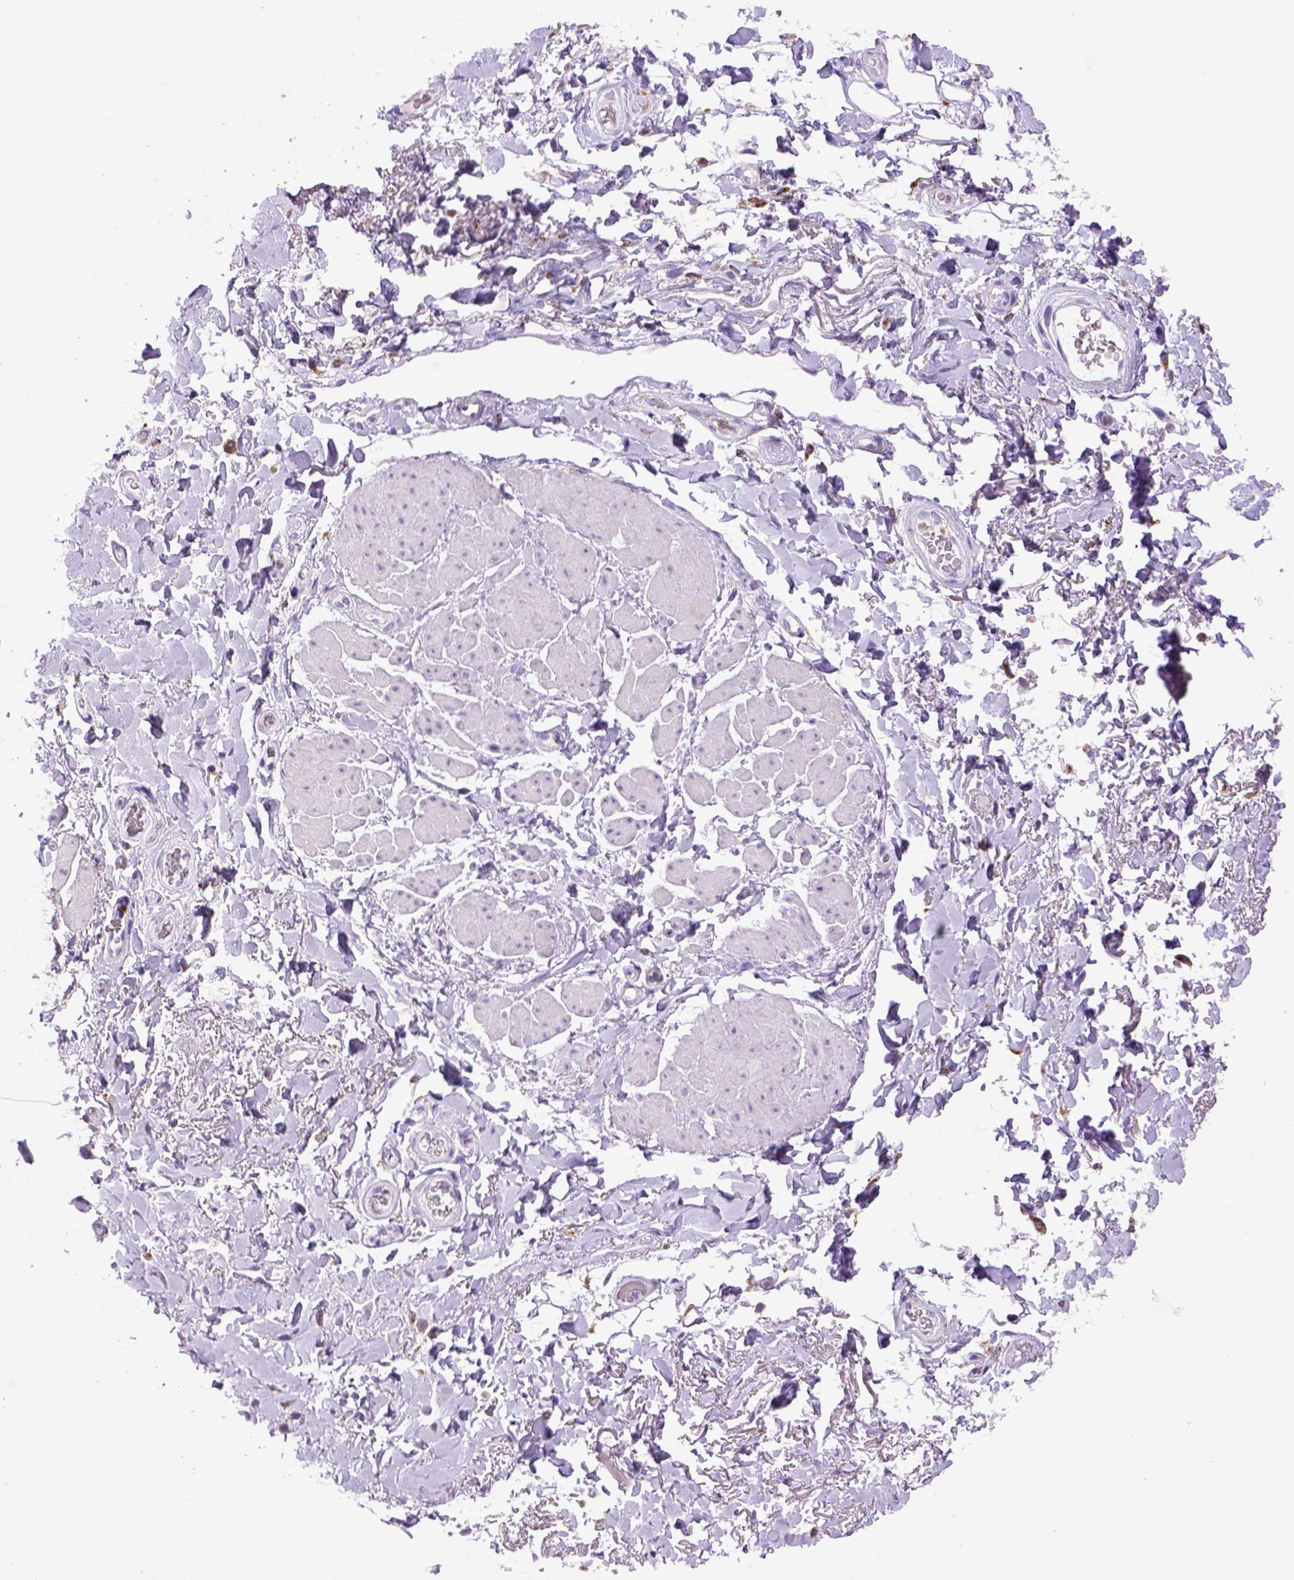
{"staining": {"intensity": "negative", "quantity": "none", "location": "none"}, "tissue": "adipose tissue", "cell_type": "Adipocytes", "image_type": "normal", "snomed": [{"axis": "morphology", "description": "Normal tissue, NOS"}, {"axis": "topography", "description": "Anal"}, {"axis": "topography", "description": "Peripheral nerve tissue"}], "caption": "Adipose tissue was stained to show a protein in brown. There is no significant staining in adipocytes. Brightfield microscopy of immunohistochemistry (IHC) stained with DAB (brown) and hematoxylin (blue), captured at high magnification.", "gene": "CD68", "patient": {"sex": "male", "age": 53}}